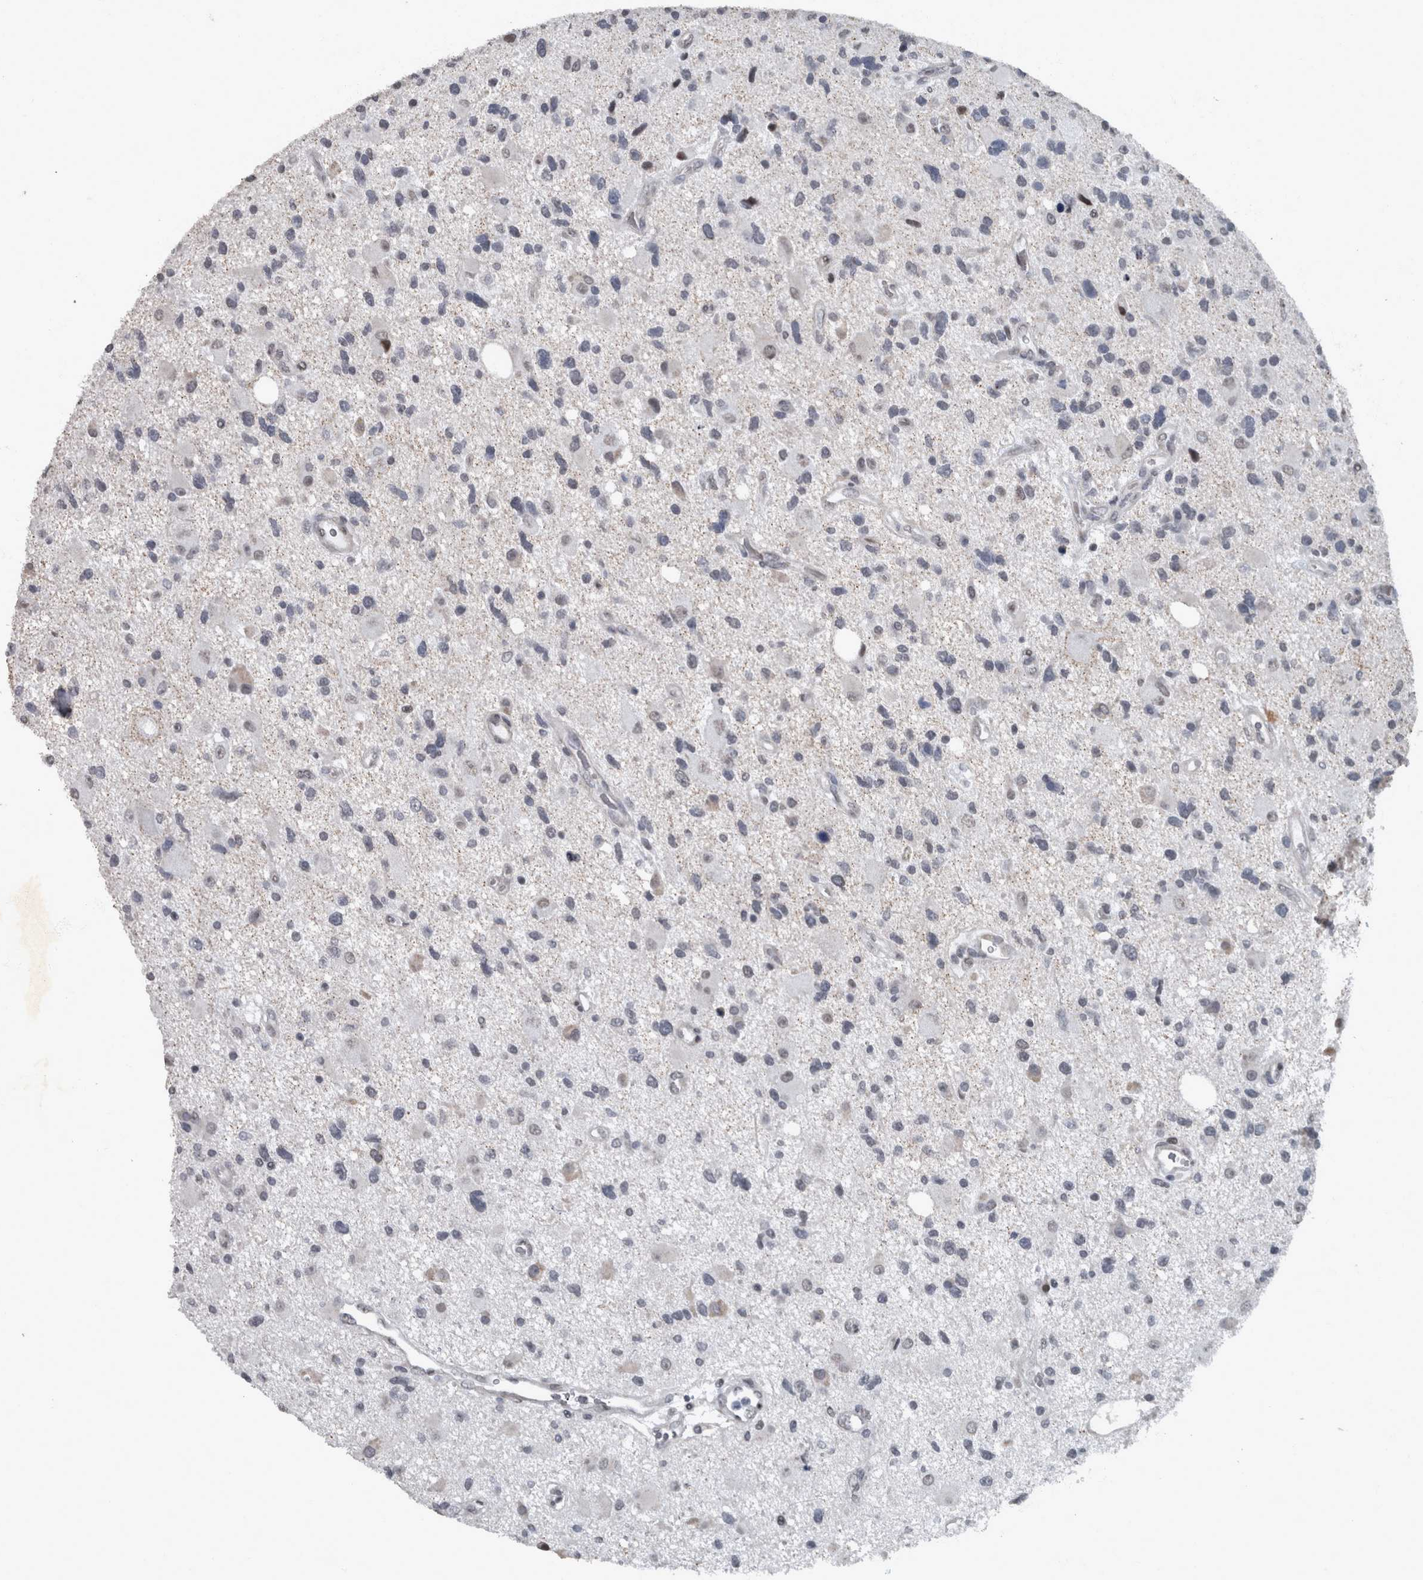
{"staining": {"intensity": "moderate", "quantity": "25%-75%", "location": "nuclear"}, "tissue": "glioma", "cell_type": "Tumor cells", "image_type": "cancer", "snomed": [{"axis": "morphology", "description": "Glioma, malignant, High grade"}, {"axis": "topography", "description": "Brain"}], "caption": "Immunohistochemistry (IHC) of glioma shows medium levels of moderate nuclear staining in approximately 25%-75% of tumor cells.", "gene": "WDR33", "patient": {"sex": "male", "age": 33}}